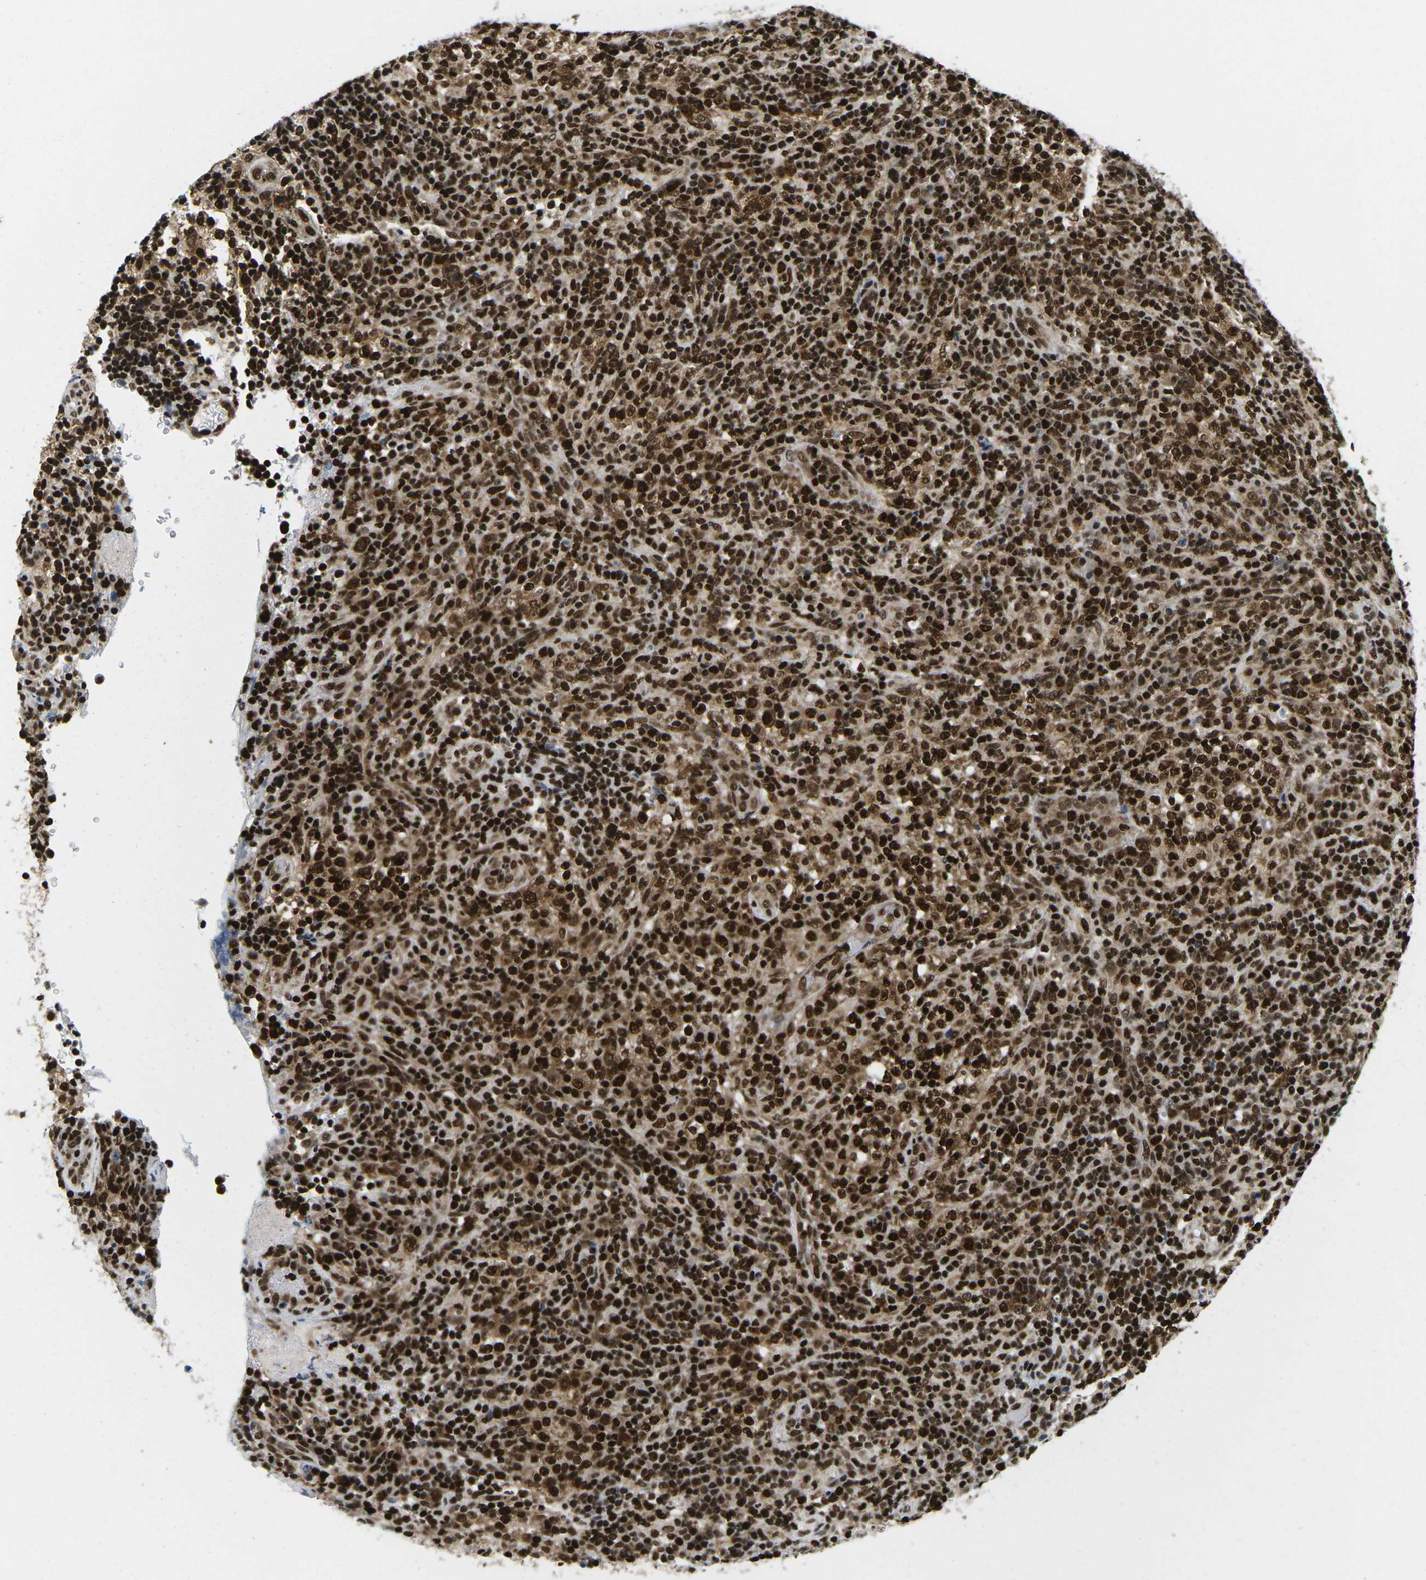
{"staining": {"intensity": "strong", "quantity": ">75%", "location": "cytoplasmic/membranous,nuclear"}, "tissue": "lymphoma", "cell_type": "Tumor cells", "image_type": "cancer", "snomed": [{"axis": "morphology", "description": "Malignant lymphoma, non-Hodgkin's type, High grade"}, {"axis": "topography", "description": "Lymph node"}], "caption": "Strong cytoplasmic/membranous and nuclear protein expression is identified in about >75% of tumor cells in high-grade malignant lymphoma, non-Hodgkin's type.", "gene": "CELF1", "patient": {"sex": "female", "age": 76}}